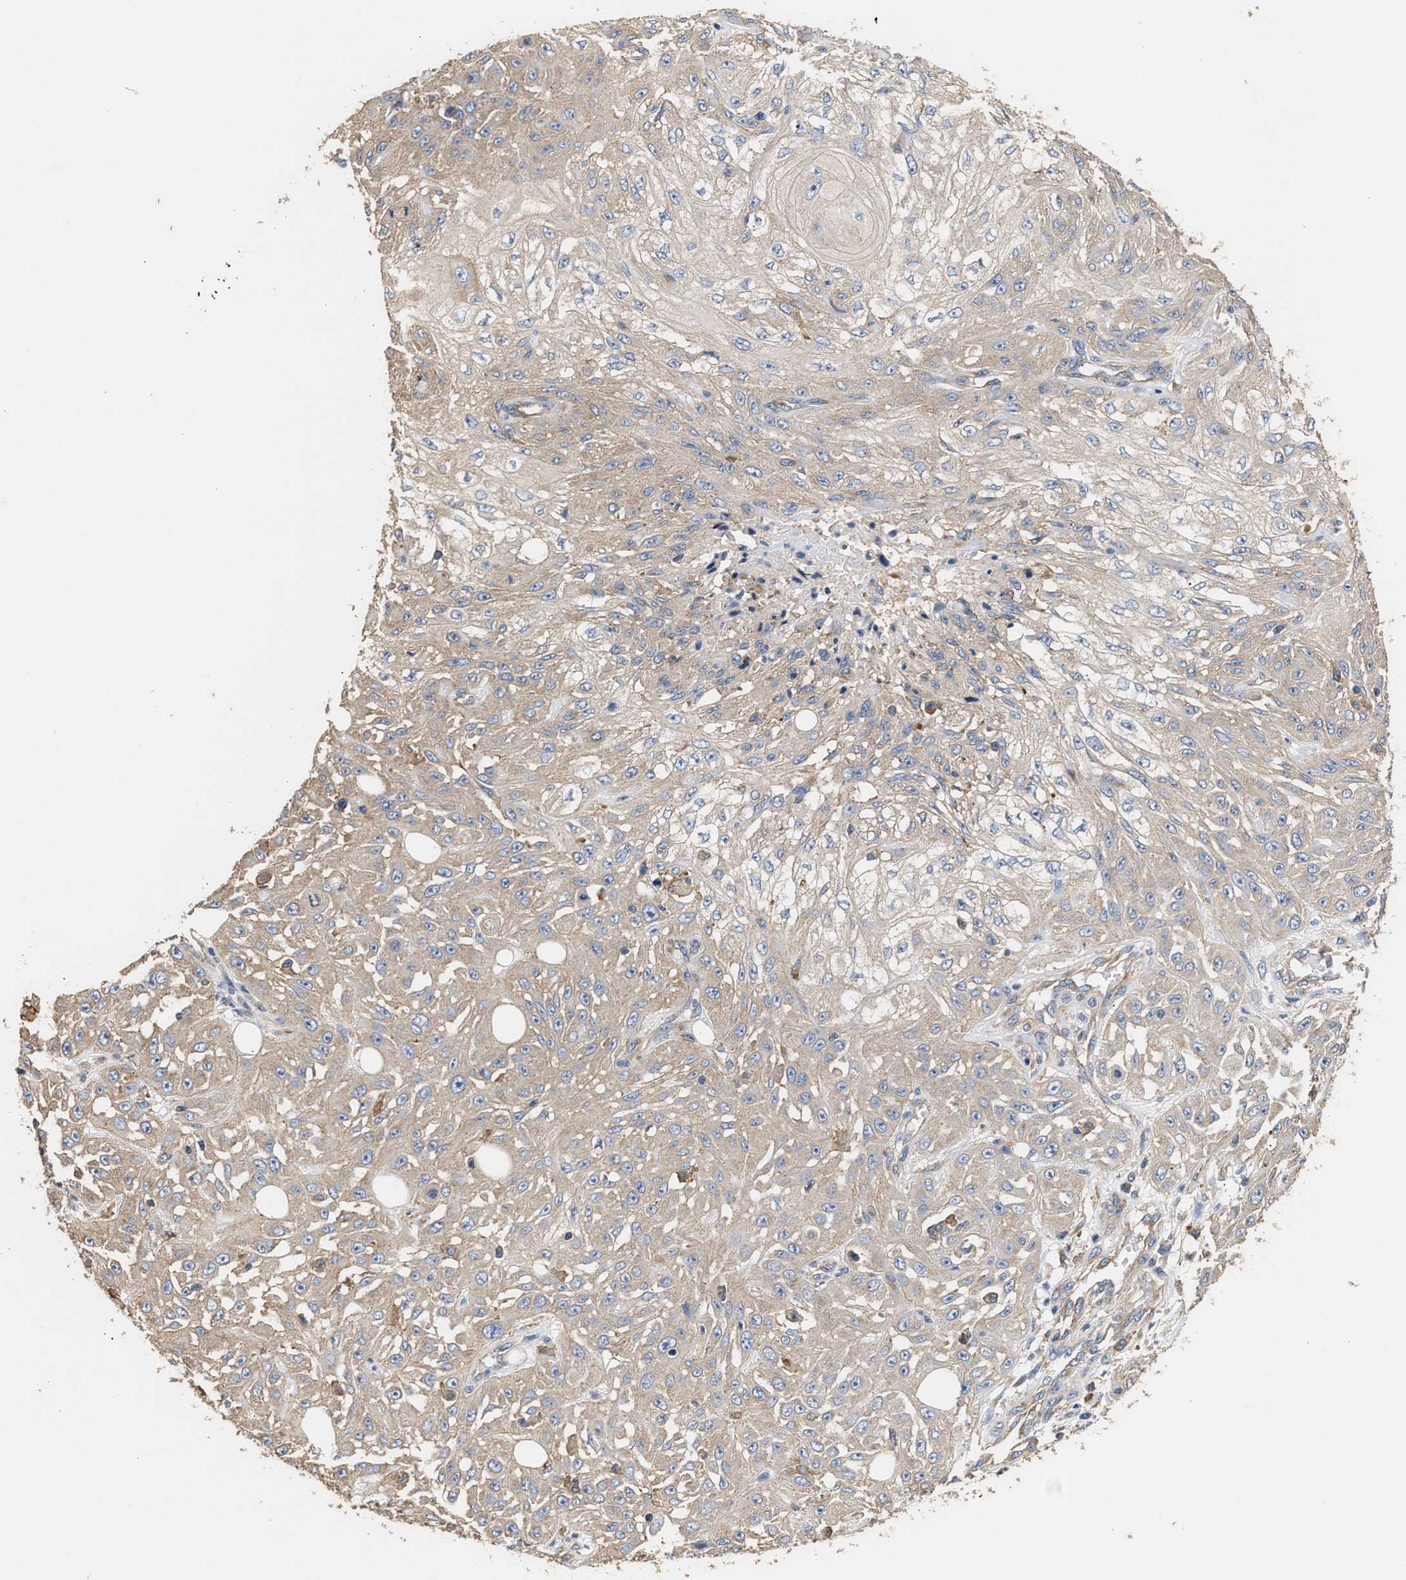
{"staining": {"intensity": "negative", "quantity": "none", "location": "none"}, "tissue": "skin cancer", "cell_type": "Tumor cells", "image_type": "cancer", "snomed": [{"axis": "morphology", "description": "Squamous cell carcinoma, NOS"}, {"axis": "morphology", "description": "Squamous cell carcinoma, metastatic, NOS"}, {"axis": "topography", "description": "Skin"}, {"axis": "topography", "description": "Lymph node"}], "caption": "An IHC histopathology image of skin cancer is shown. There is no staining in tumor cells of skin cancer.", "gene": "KLB", "patient": {"sex": "male", "age": 75}}